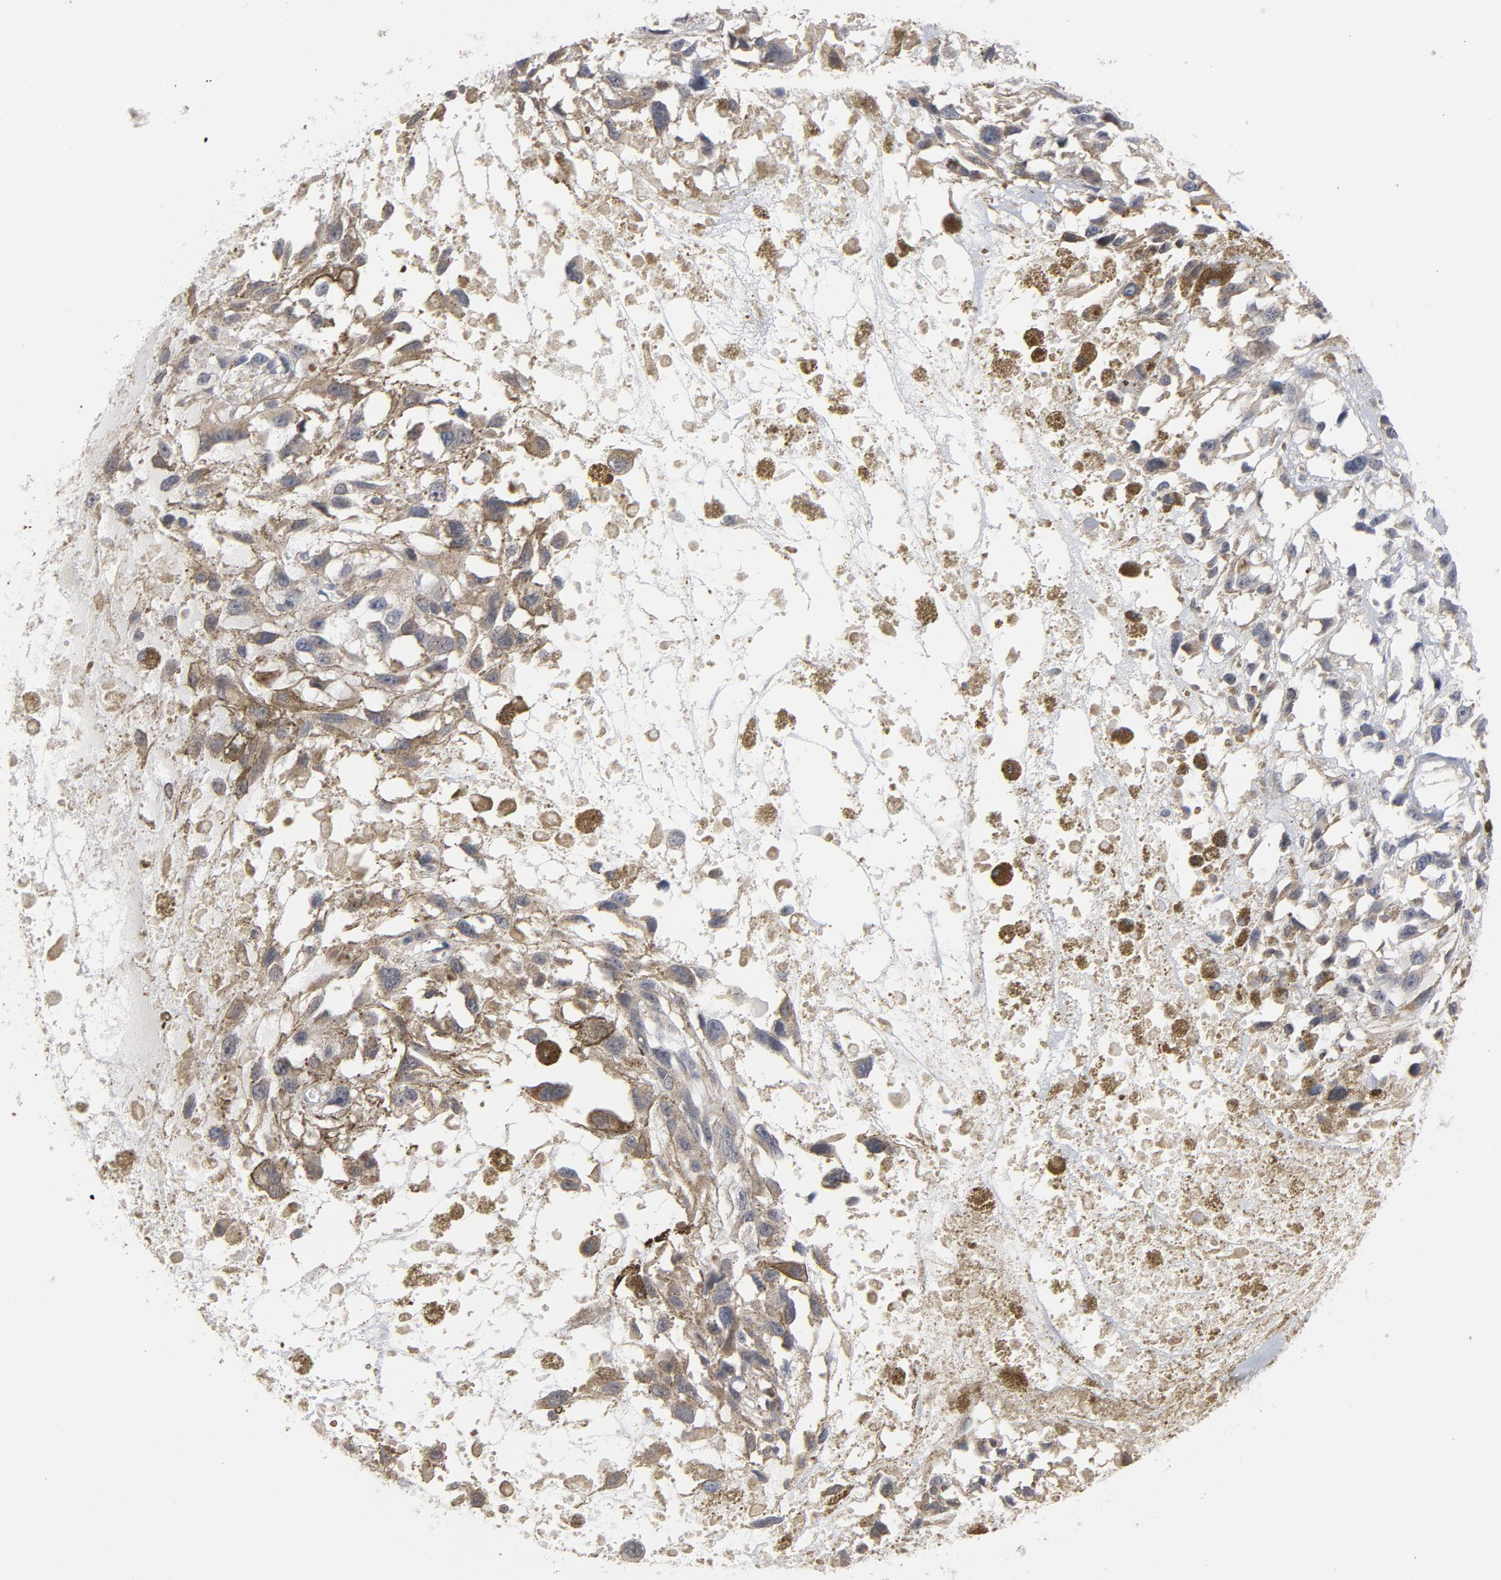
{"staining": {"intensity": "negative", "quantity": "none", "location": "none"}, "tissue": "melanoma", "cell_type": "Tumor cells", "image_type": "cancer", "snomed": [{"axis": "morphology", "description": "Malignant melanoma, Metastatic site"}, {"axis": "topography", "description": "Lymph node"}], "caption": "The micrograph shows no staining of tumor cells in melanoma.", "gene": "PPP1R1B", "patient": {"sex": "male", "age": 59}}